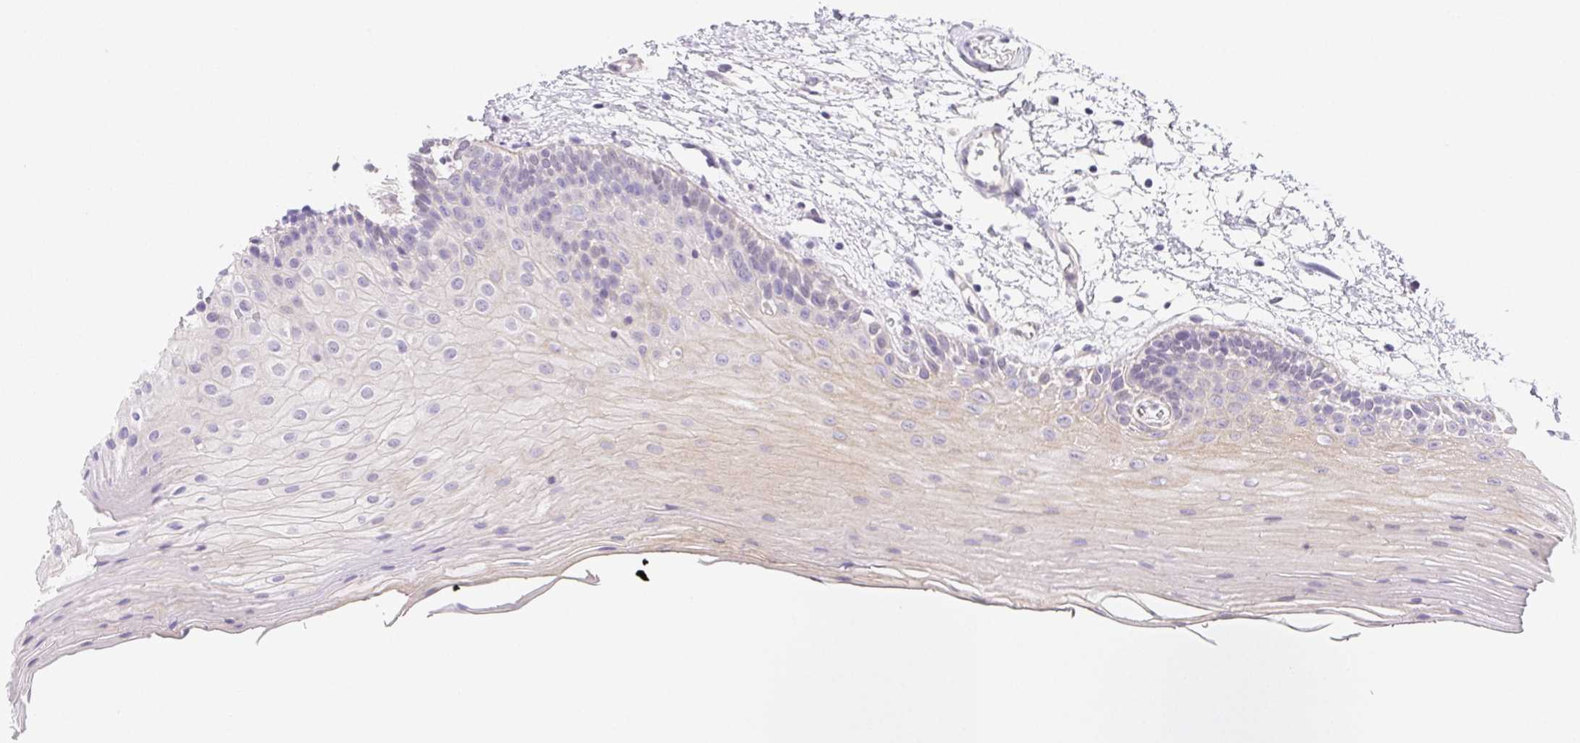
{"staining": {"intensity": "negative", "quantity": "none", "location": "none"}, "tissue": "oral mucosa", "cell_type": "Squamous epithelial cells", "image_type": "normal", "snomed": [{"axis": "morphology", "description": "Normal tissue, NOS"}, {"axis": "morphology", "description": "Squamous cell carcinoma, NOS"}, {"axis": "topography", "description": "Oral tissue"}, {"axis": "topography", "description": "Tounge, NOS"}, {"axis": "topography", "description": "Head-Neck"}], "caption": "This is a micrograph of IHC staining of benign oral mucosa, which shows no positivity in squamous epithelial cells.", "gene": "ZBBX", "patient": {"sex": "male", "age": 62}}